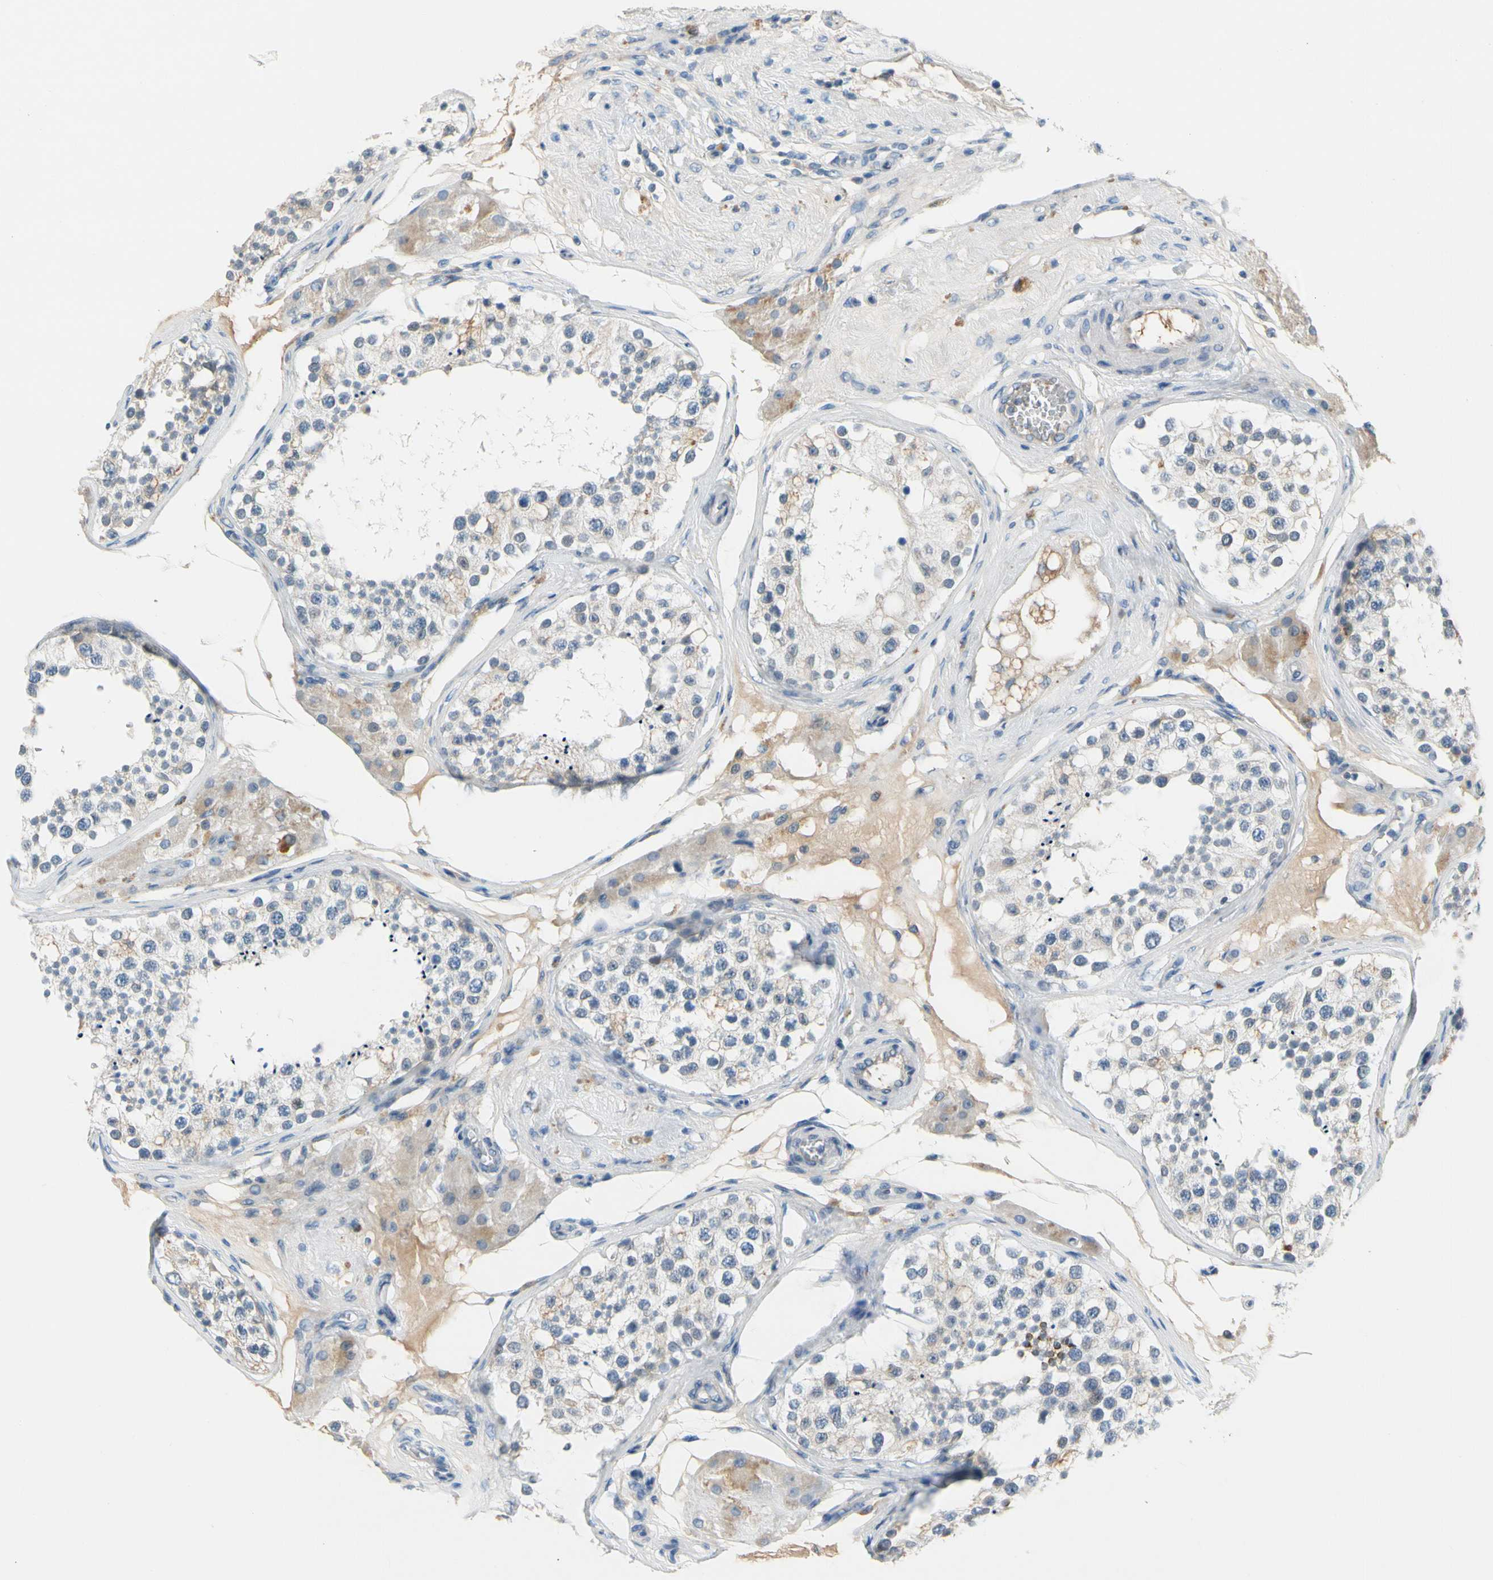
{"staining": {"intensity": "negative", "quantity": "none", "location": "none"}, "tissue": "testis", "cell_type": "Cells in seminiferous ducts", "image_type": "normal", "snomed": [{"axis": "morphology", "description": "Normal tissue, NOS"}, {"axis": "topography", "description": "Testis"}], "caption": "Cells in seminiferous ducts are negative for protein expression in normal human testis.", "gene": "CNDP1", "patient": {"sex": "male", "age": 68}}